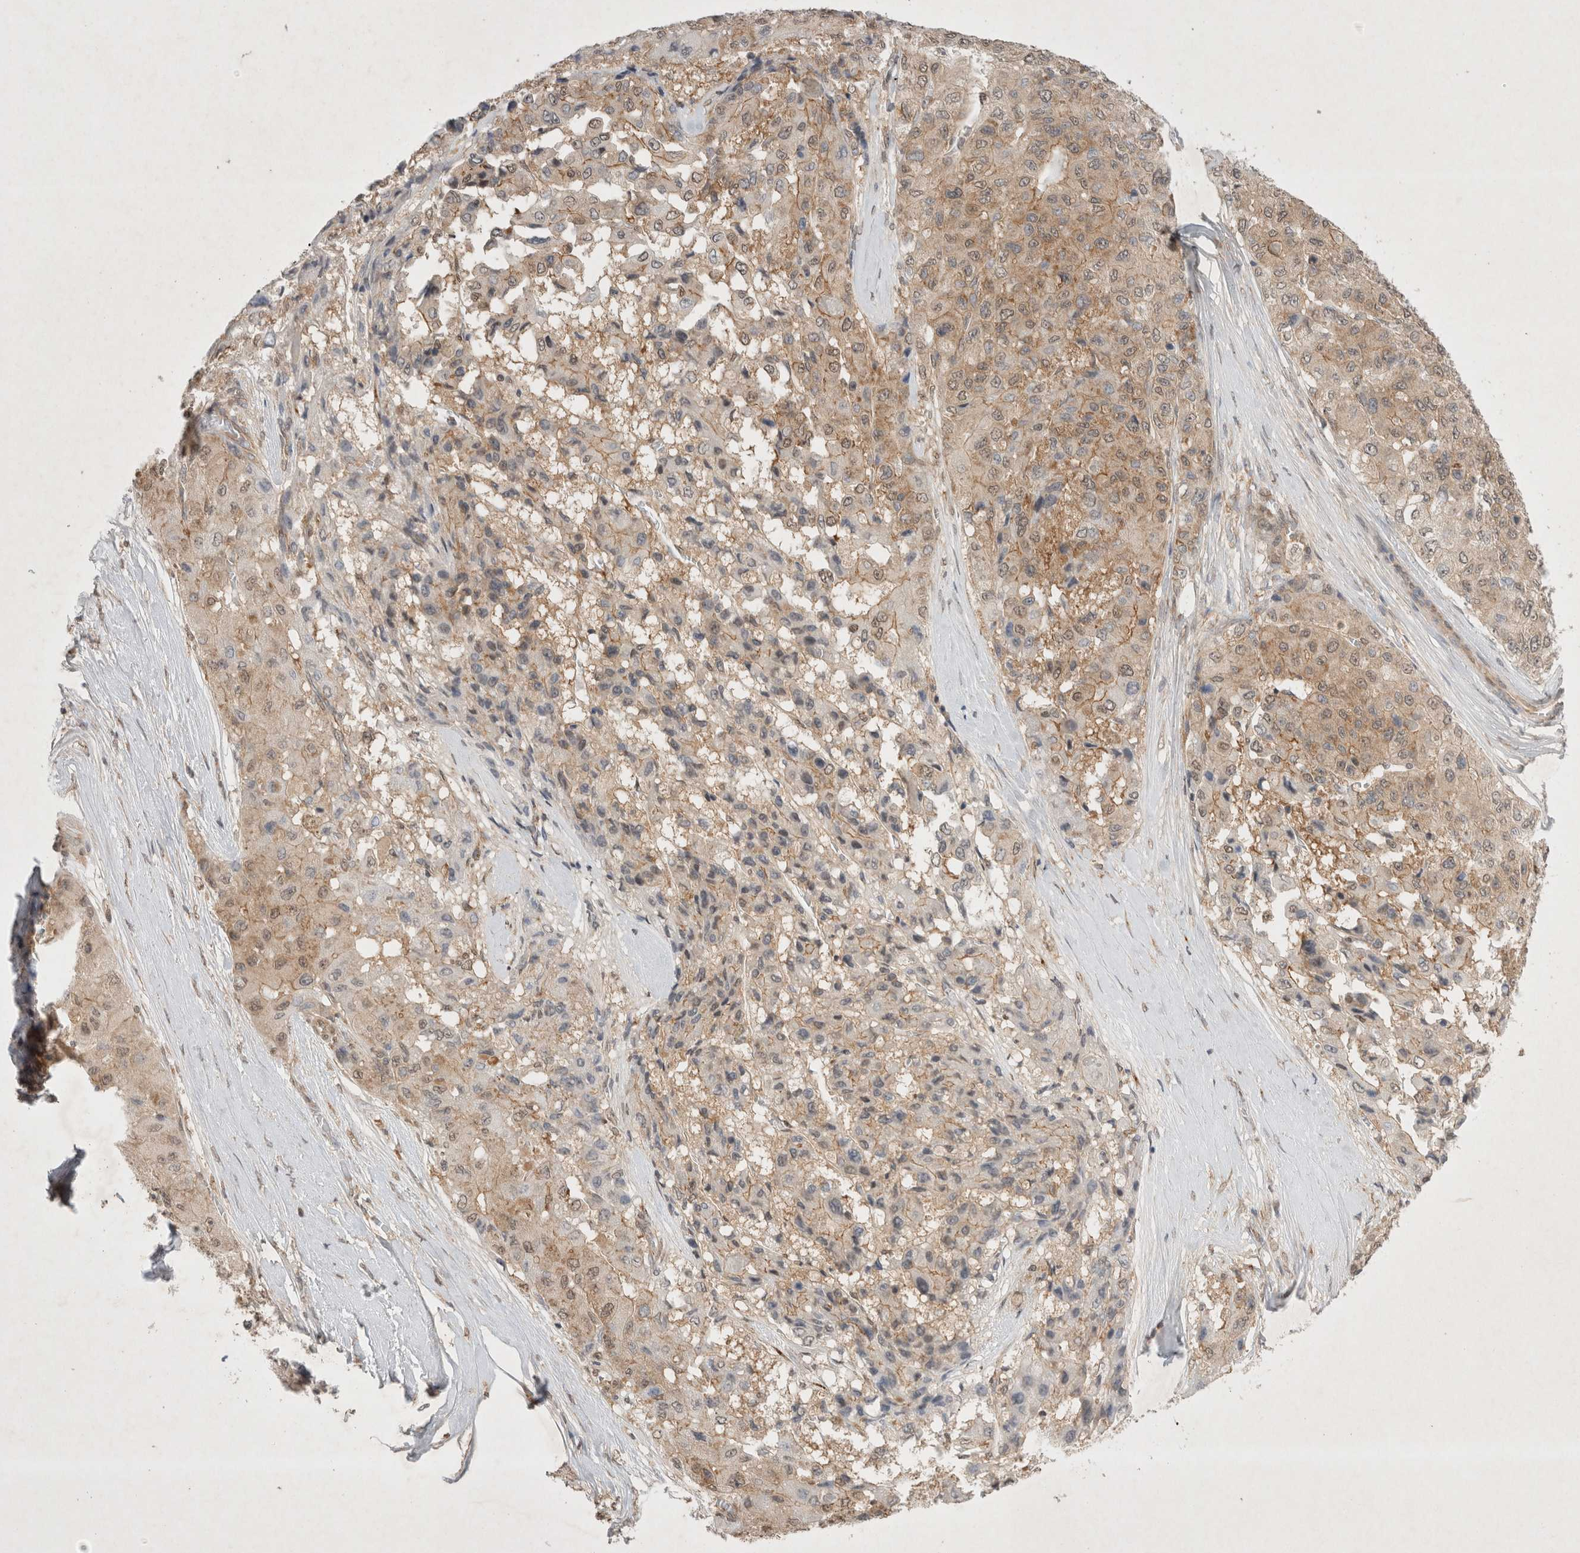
{"staining": {"intensity": "weak", "quantity": "25%-75%", "location": "cytoplasmic/membranous,nuclear"}, "tissue": "liver cancer", "cell_type": "Tumor cells", "image_type": "cancer", "snomed": [{"axis": "morphology", "description": "Carcinoma, Hepatocellular, NOS"}, {"axis": "topography", "description": "Liver"}], "caption": "A histopathology image of human liver cancer stained for a protein shows weak cytoplasmic/membranous and nuclear brown staining in tumor cells.", "gene": "WIPF2", "patient": {"sex": "male", "age": 80}}